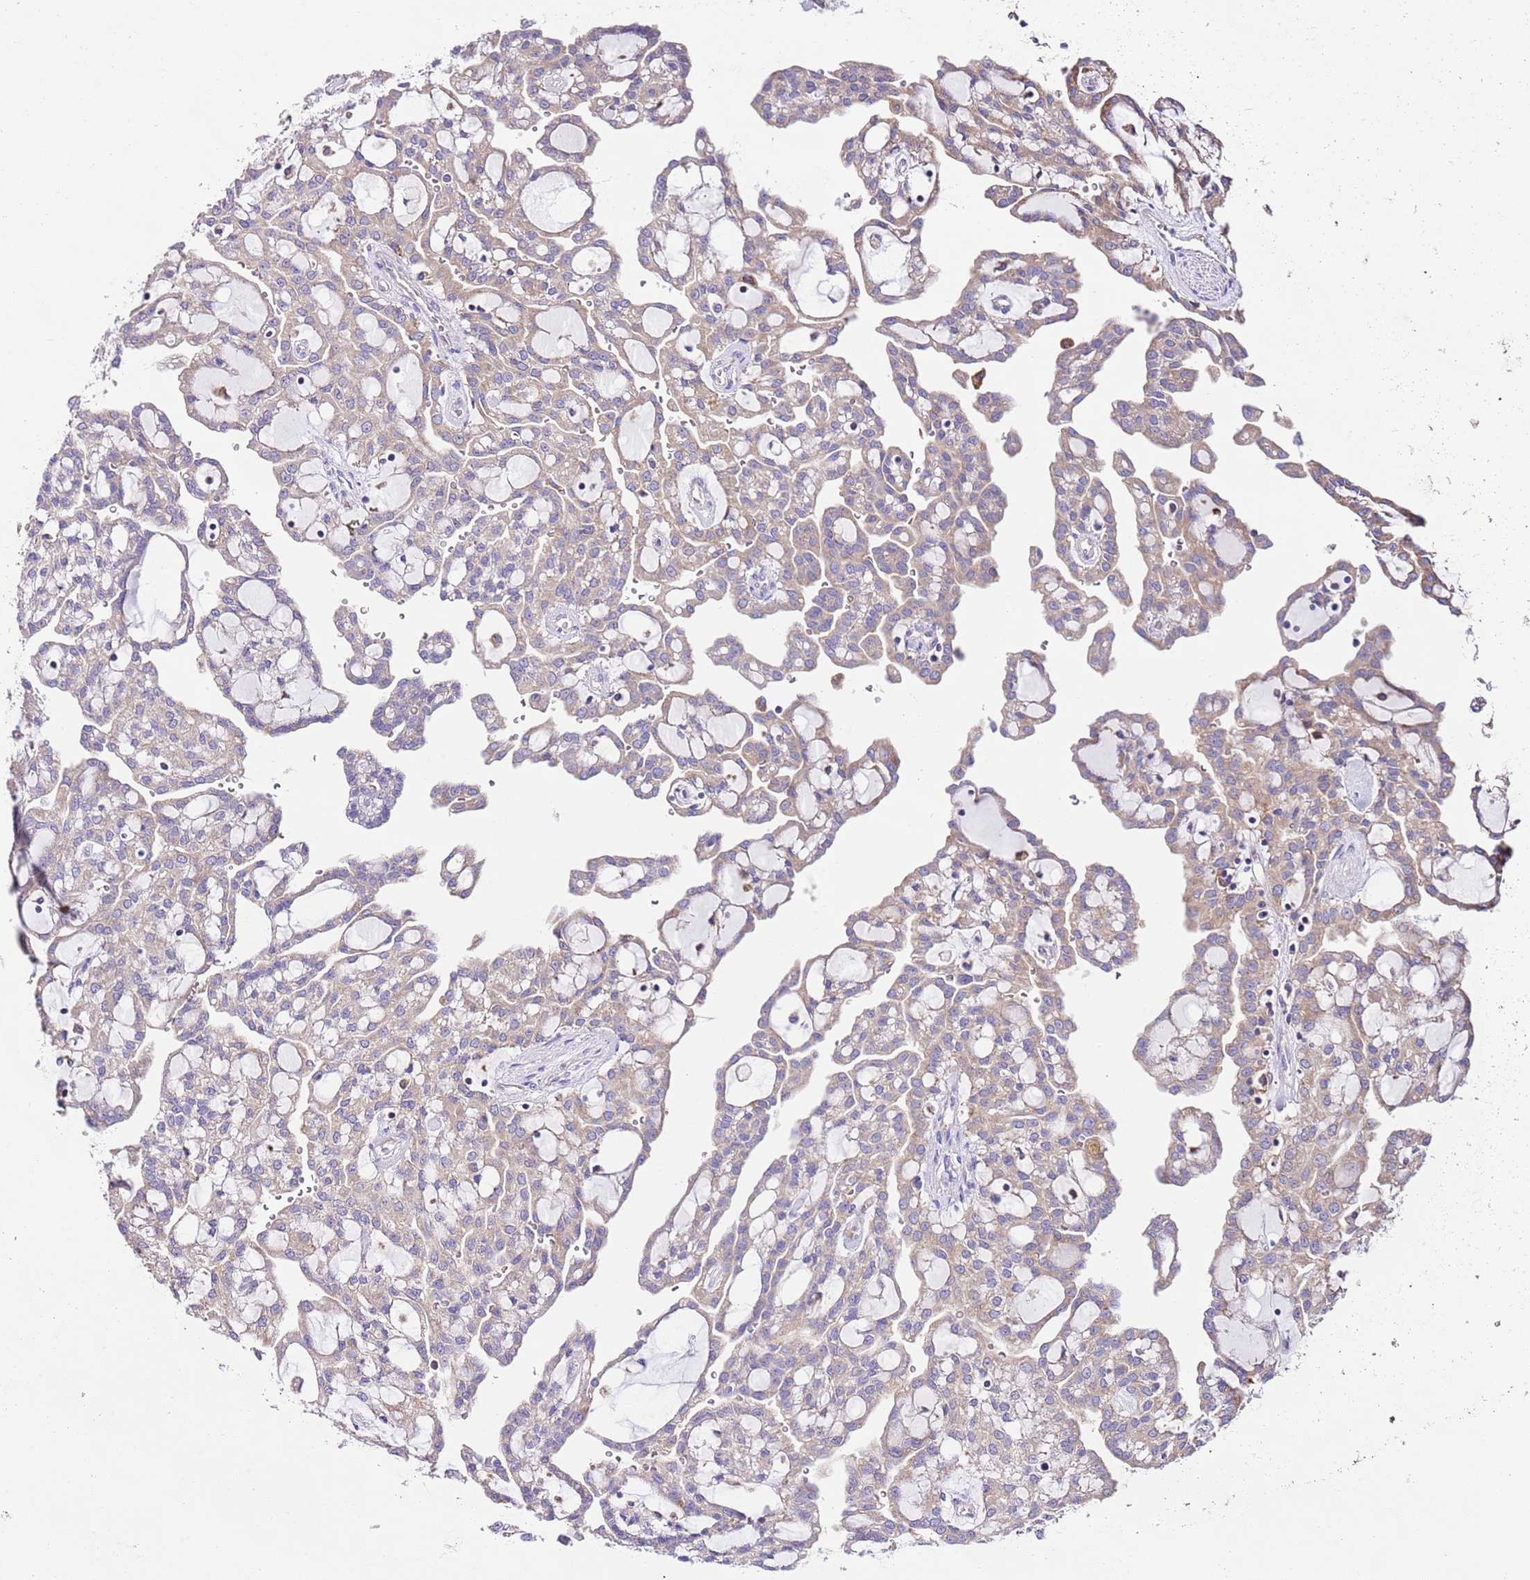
{"staining": {"intensity": "weak", "quantity": ">75%", "location": "cytoplasmic/membranous"}, "tissue": "renal cancer", "cell_type": "Tumor cells", "image_type": "cancer", "snomed": [{"axis": "morphology", "description": "Adenocarcinoma, NOS"}, {"axis": "topography", "description": "Kidney"}], "caption": "Immunohistochemical staining of human adenocarcinoma (renal) exhibits low levels of weak cytoplasmic/membranous protein expression in about >75% of tumor cells. (DAB IHC with brightfield microscopy, high magnification).", "gene": "RPS10", "patient": {"sex": "male", "age": 63}}